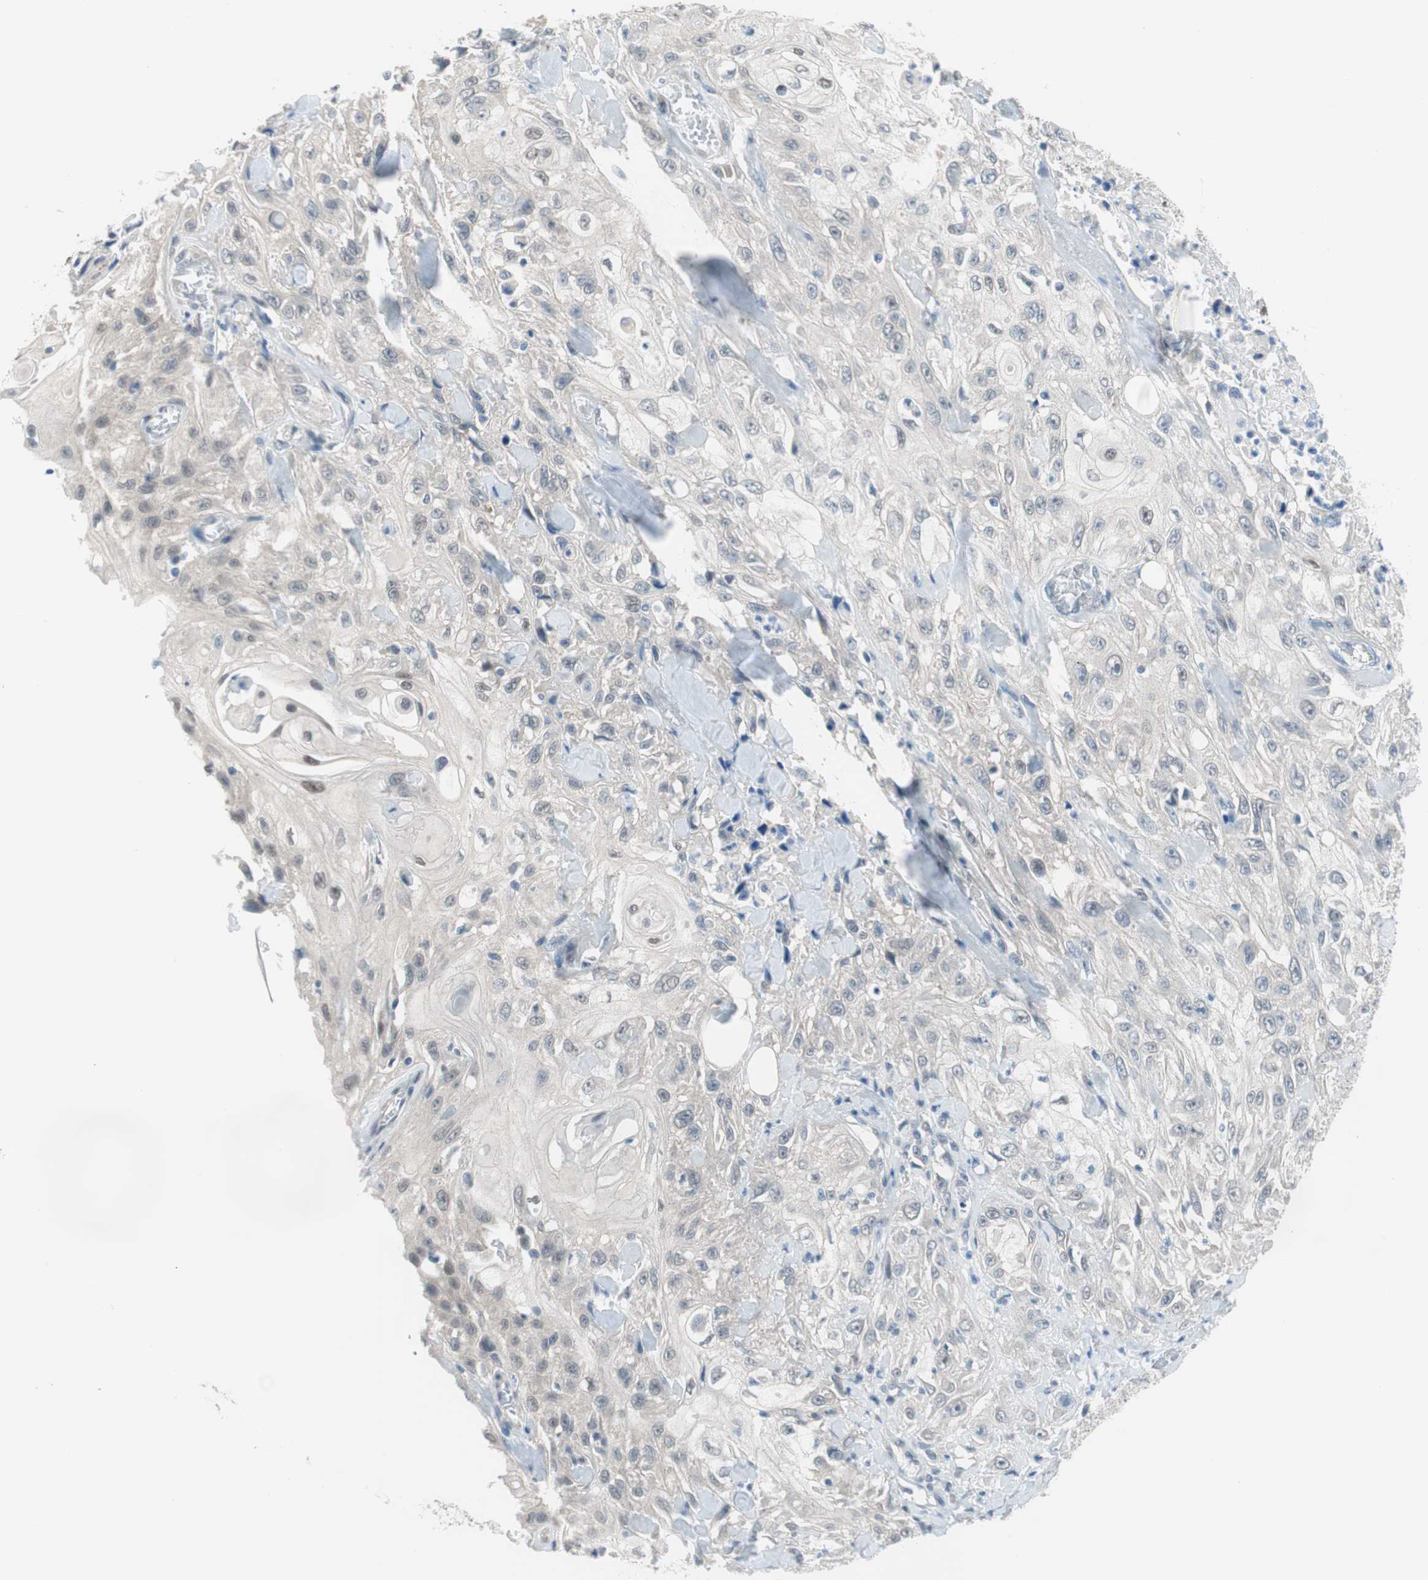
{"staining": {"intensity": "negative", "quantity": "none", "location": "none"}, "tissue": "skin cancer", "cell_type": "Tumor cells", "image_type": "cancer", "snomed": [{"axis": "morphology", "description": "Squamous cell carcinoma, NOS"}, {"axis": "morphology", "description": "Squamous cell carcinoma, metastatic, NOS"}, {"axis": "topography", "description": "Skin"}, {"axis": "topography", "description": "Lymph node"}], "caption": "The immunohistochemistry histopathology image has no significant positivity in tumor cells of squamous cell carcinoma (skin) tissue. (DAB immunohistochemistry visualized using brightfield microscopy, high magnification).", "gene": "GRHL1", "patient": {"sex": "male", "age": 75}}